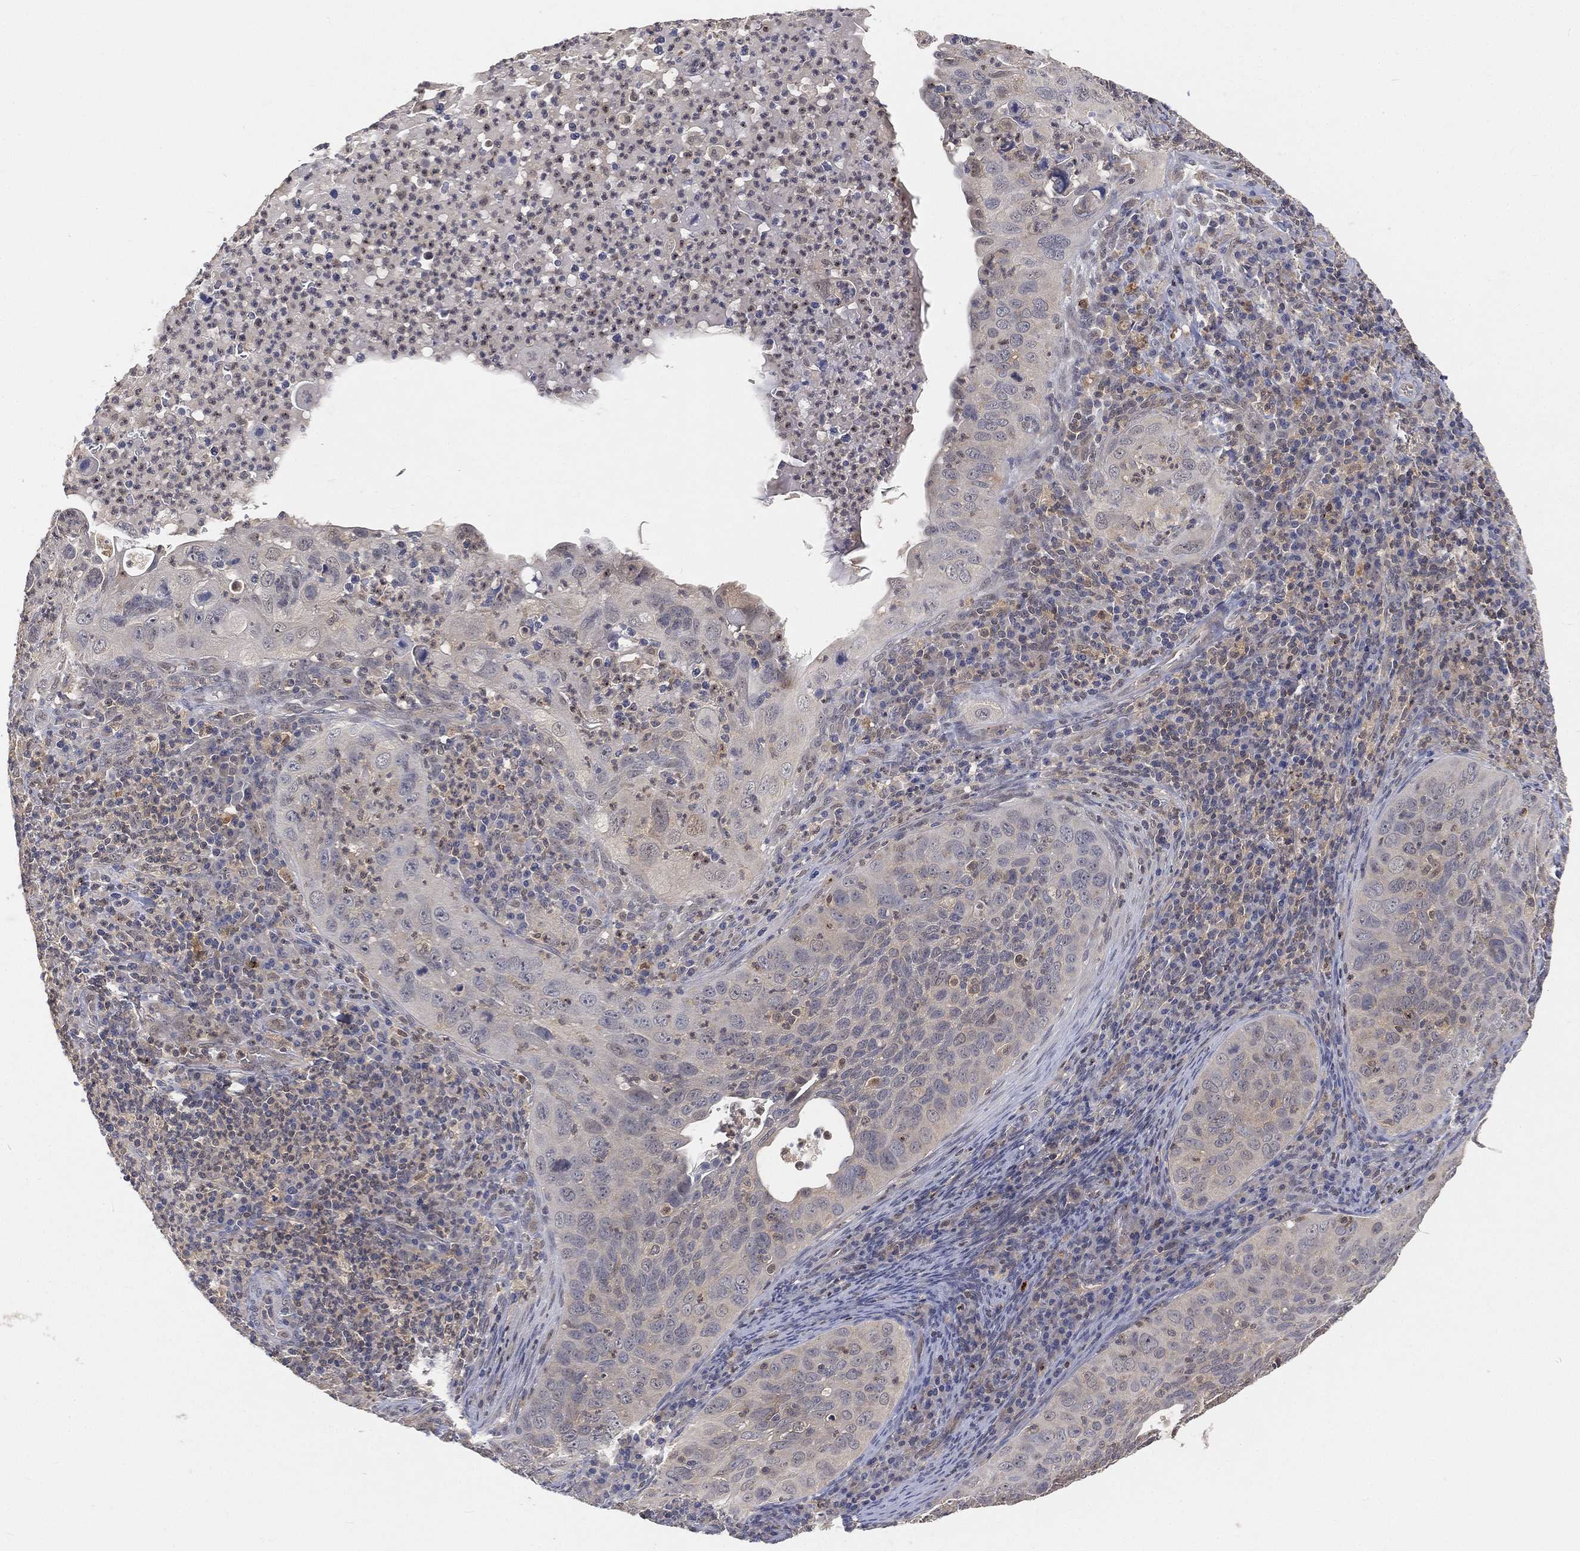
{"staining": {"intensity": "negative", "quantity": "none", "location": "none"}, "tissue": "cervical cancer", "cell_type": "Tumor cells", "image_type": "cancer", "snomed": [{"axis": "morphology", "description": "Squamous cell carcinoma, NOS"}, {"axis": "topography", "description": "Cervix"}], "caption": "An immunohistochemistry (IHC) image of squamous cell carcinoma (cervical) is shown. There is no staining in tumor cells of squamous cell carcinoma (cervical).", "gene": "MAPK1", "patient": {"sex": "female", "age": 26}}